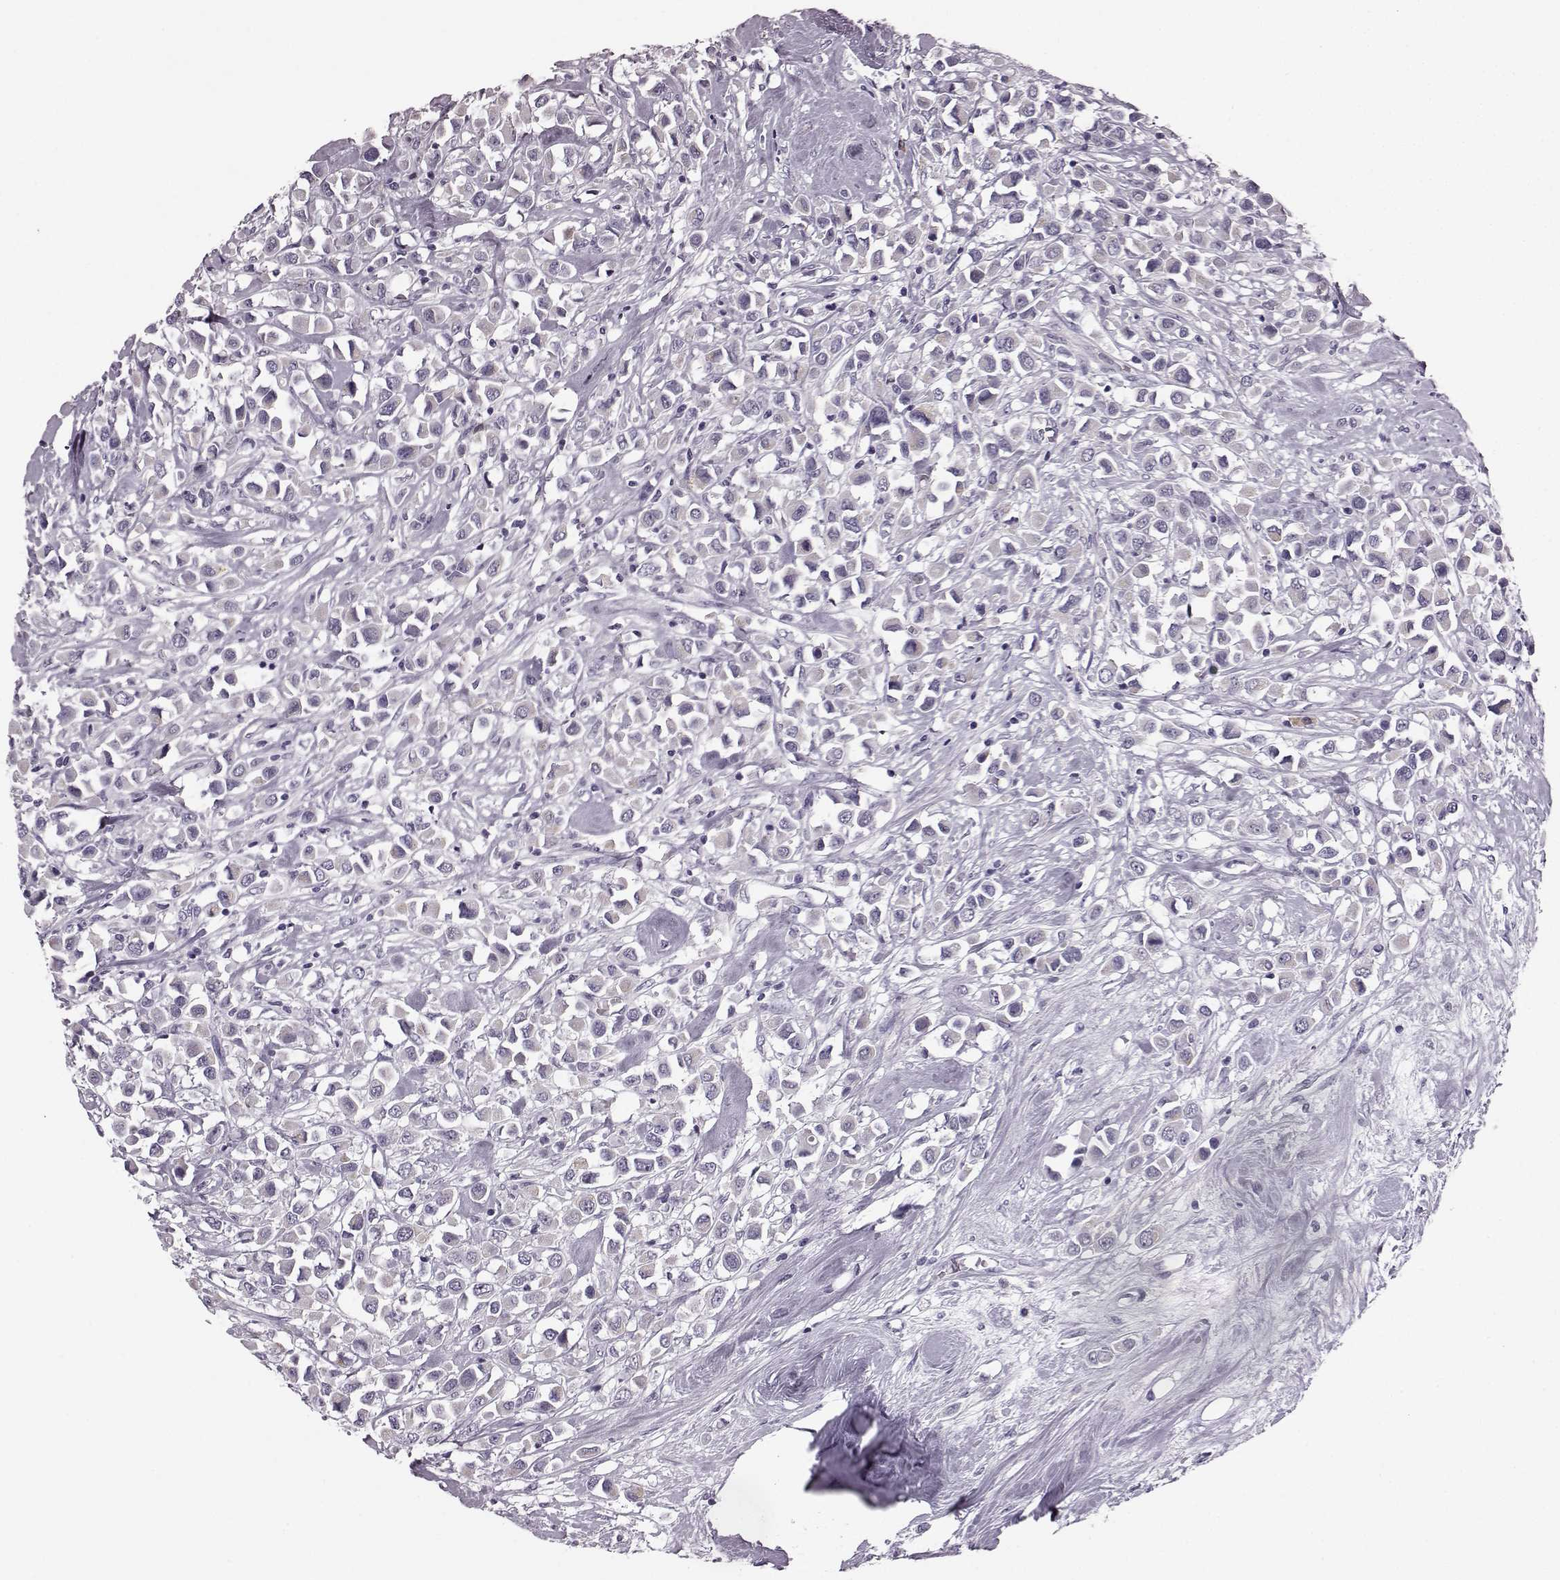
{"staining": {"intensity": "negative", "quantity": "none", "location": "none"}, "tissue": "breast cancer", "cell_type": "Tumor cells", "image_type": "cancer", "snomed": [{"axis": "morphology", "description": "Duct carcinoma"}, {"axis": "topography", "description": "Breast"}], "caption": "Tumor cells are negative for protein expression in human breast cancer (intraductal carcinoma). (DAB IHC visualized using brightfield microscopy, high magnification).", "gene": "JSRP1", "patient": {"sex": "female", "age": 61}}